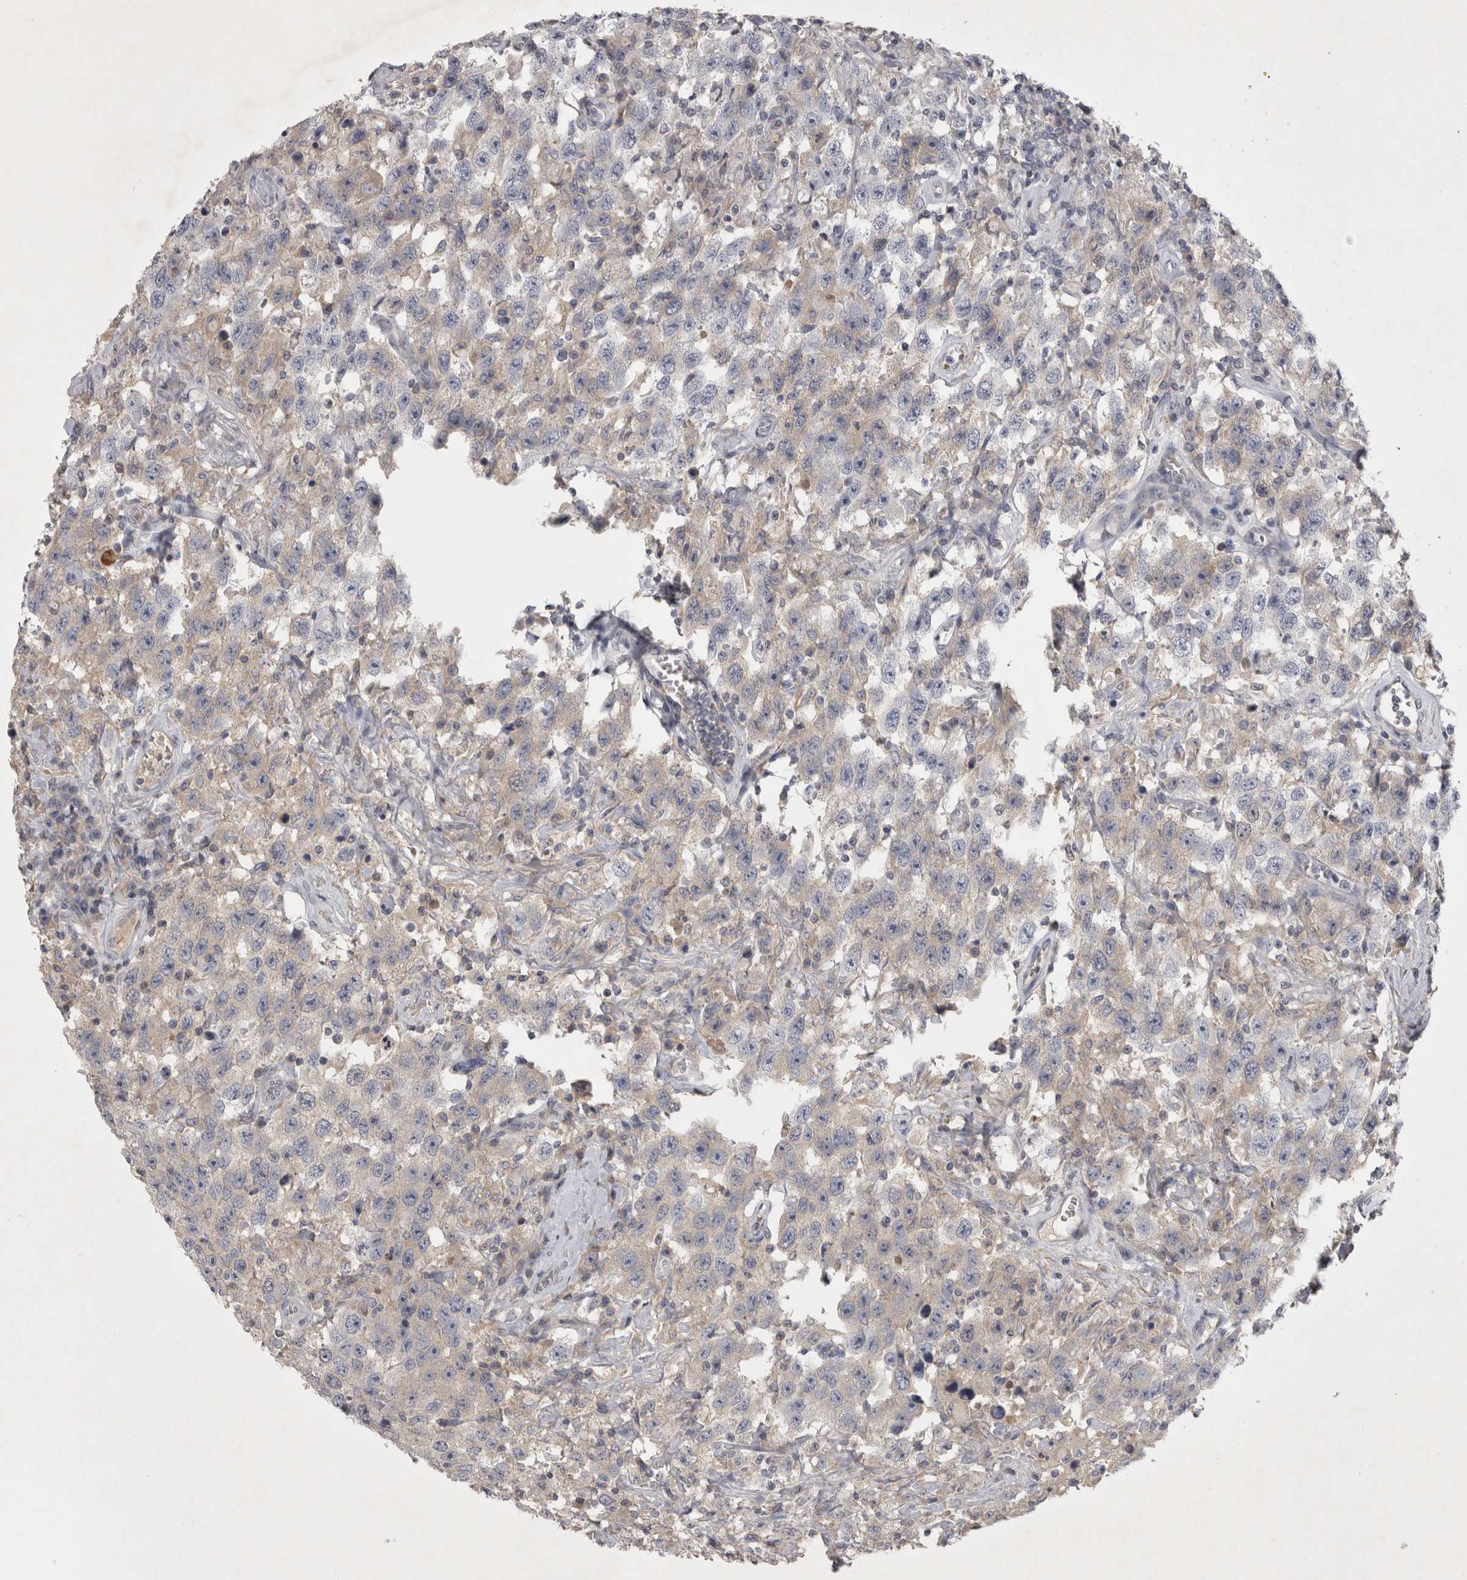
{"staining": {"intensity": "negative", "quantity": "none", "location": "none"}, "tissue": "testis cancer", "cell_type": "Tumor cells", "image_type": "cancer", "snomed": [{"axis": "morphology", "description": "Seminoma, NOS"}, {"axis": "topography", "description": "Testis"}], "caption": "A high-resolution micrograph shows immunohistochemistry staining of testis cancer (seminoma), which shows no significant expression in tumor cells.", "gene": "ENPP7", "patient": {"sex": "male", "age": 41}}